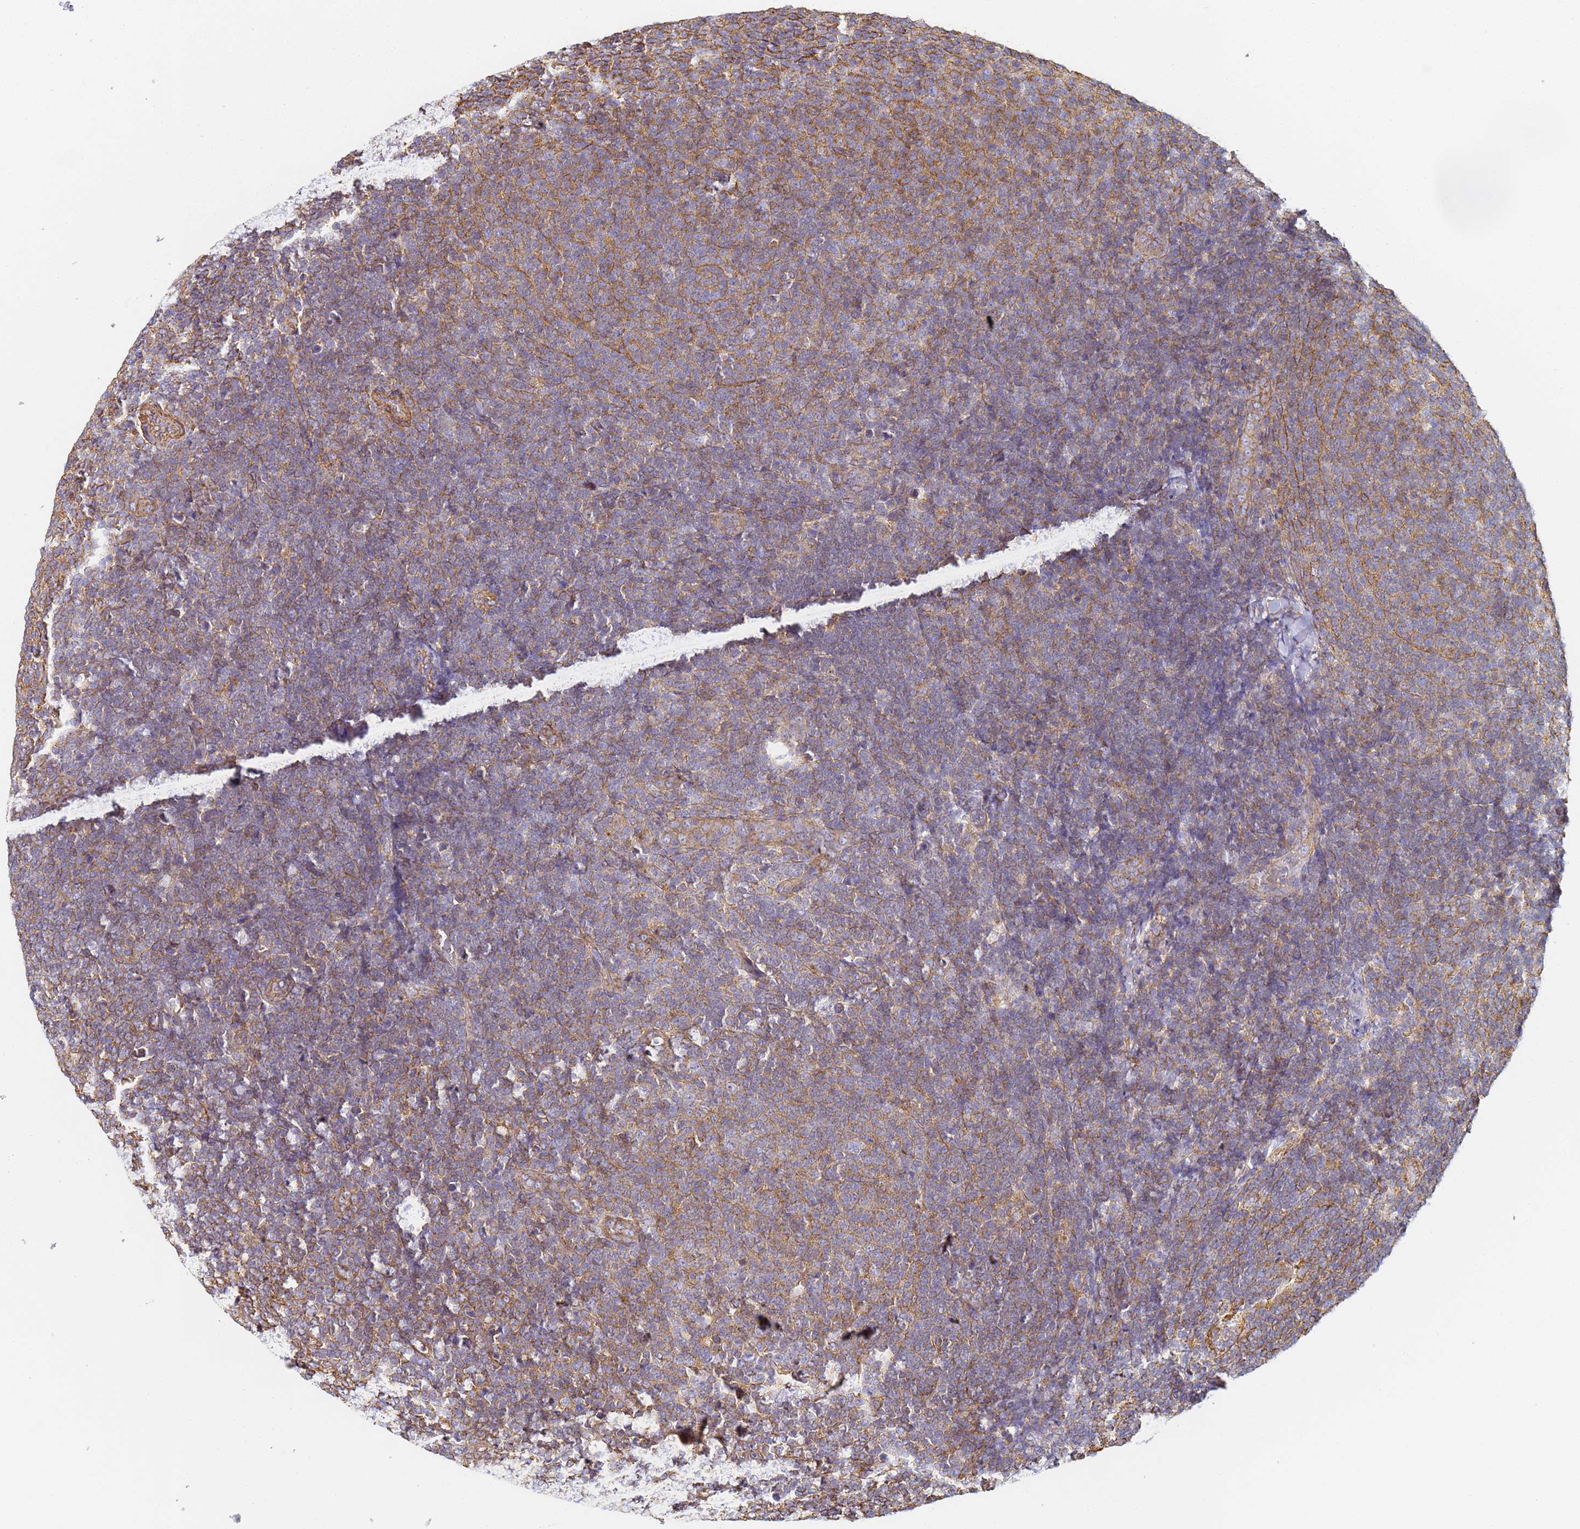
{"staining": {"intensity": "weak", "quantity": "25%-75%", "location": "cytoplasmic/membranous"}, "tissue": "lymphoma", "cell_type": "Tumor cells", "image_type": "cancer", "snomed": [{"axis": "morphology", "description": "Malignant lymphoma, non-Hodgkin's type, Low grade"}, {"axis": "topography", "description": "Lymph node"}], "caption": "This is a histology image of IHC staining of lymphoma, which shows weak expression in the cytoplasmic/membranous of tumor cells.", "gene": "TPM1", "patient": {"sex": "male", "age": 66}}